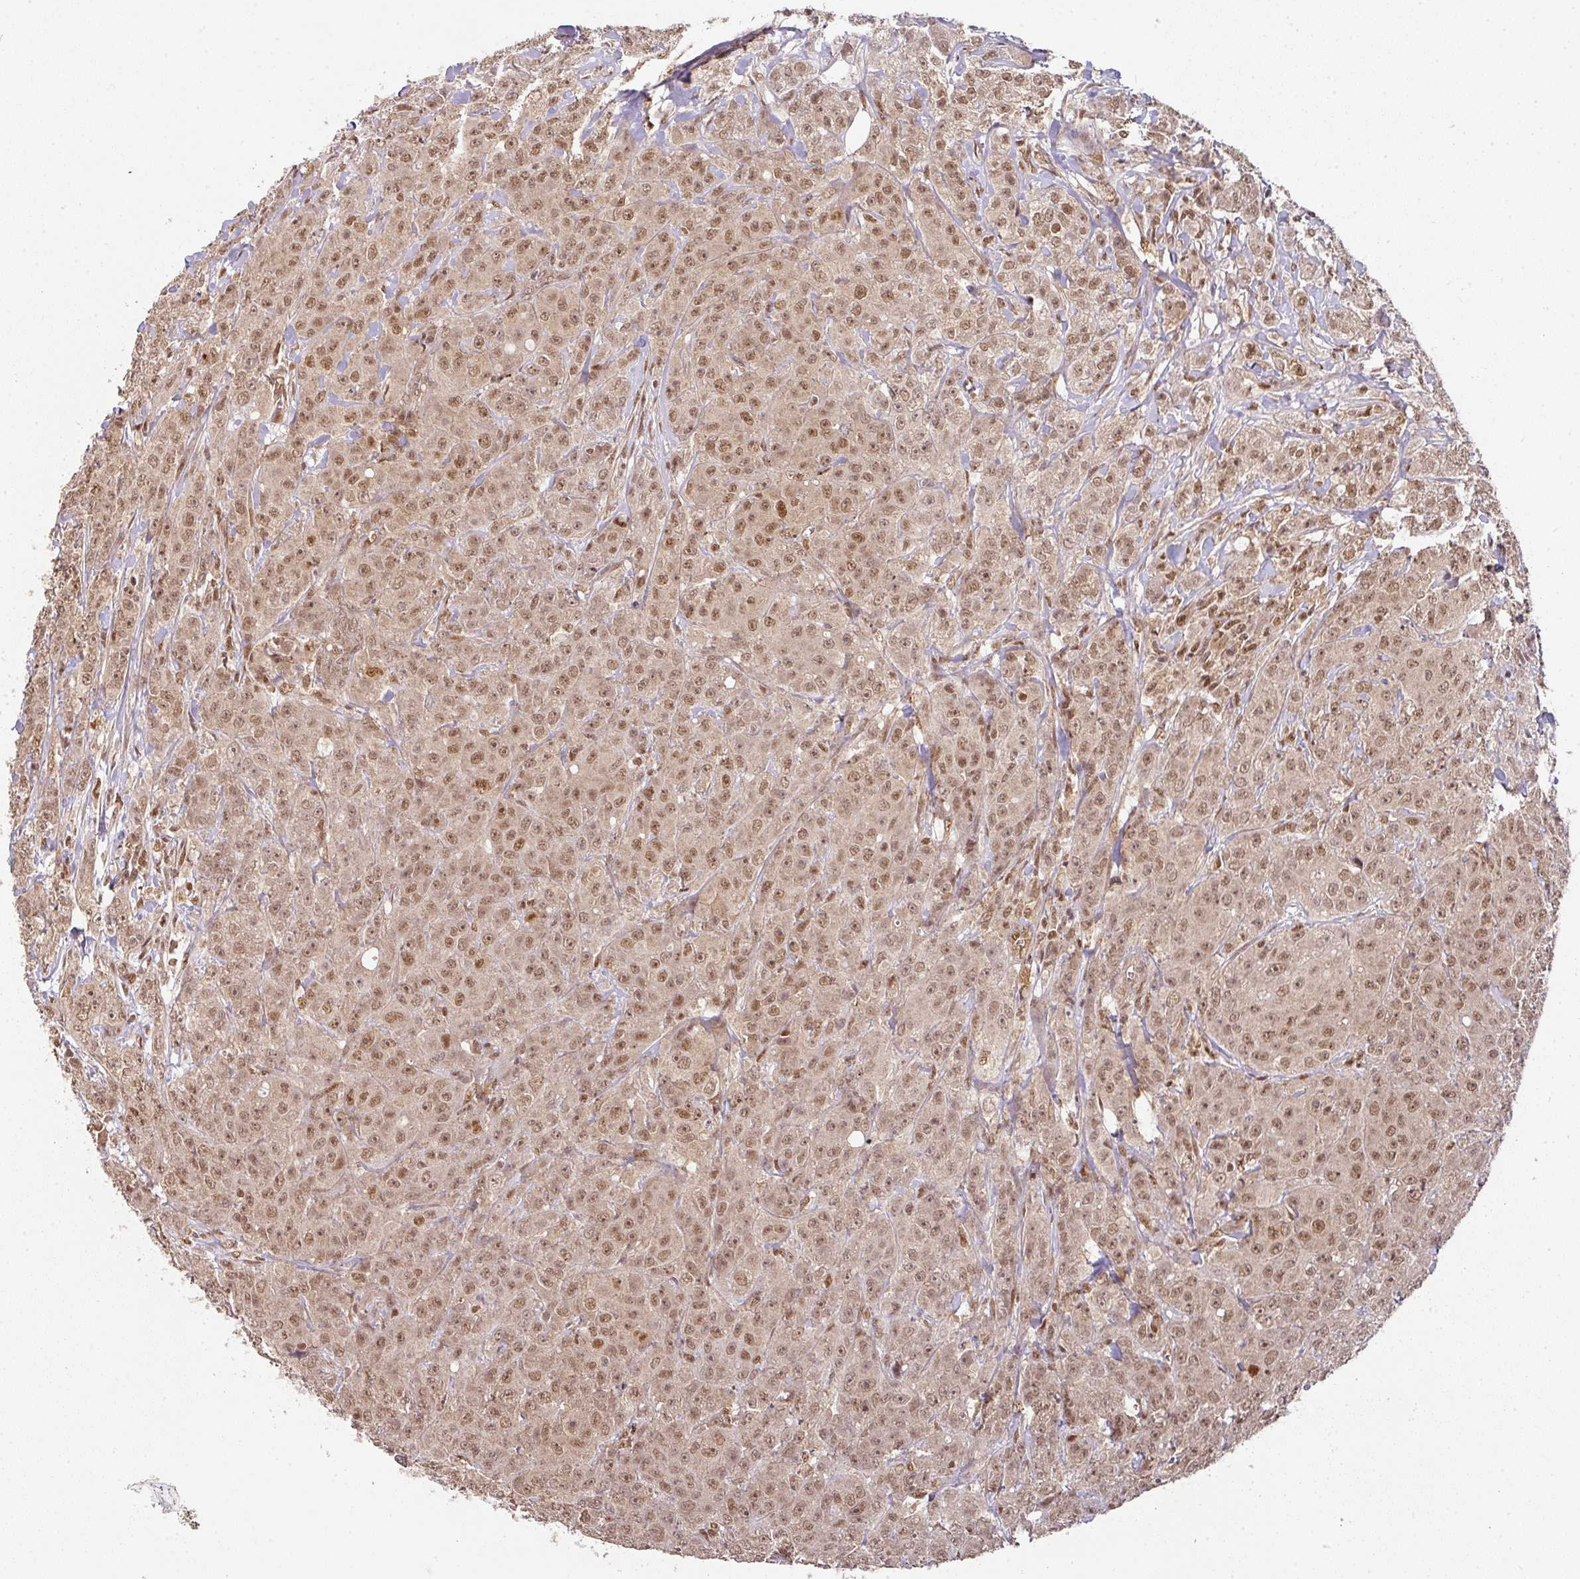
{"staining": {"intensity": "moderate", "quantity": ">75%", "location": "cytoplasmic/membranous,nuclear"}, "tissue": "breast cancer", "cell_type": "Tumor cells", "image_type": "cancer", "snomed": [{"axis": "morphology", "description": "Duct carcinoma"}, {"axis": "topography", "description": "Breast"}], "caption": "High-magnification brightfield microscopy of intraductal carcinoma (breast) stained with DAB (3,3'-diaminobenzidine) (brown) and counterstained with hematoxylin (blue). tumor cells exhibit moderate cytoplasmic/membranous and nuclear positivity is identified in approximately>75% of cells.", "gene": "RANBP9", "patient": {"sex": "female", "age": 43}}